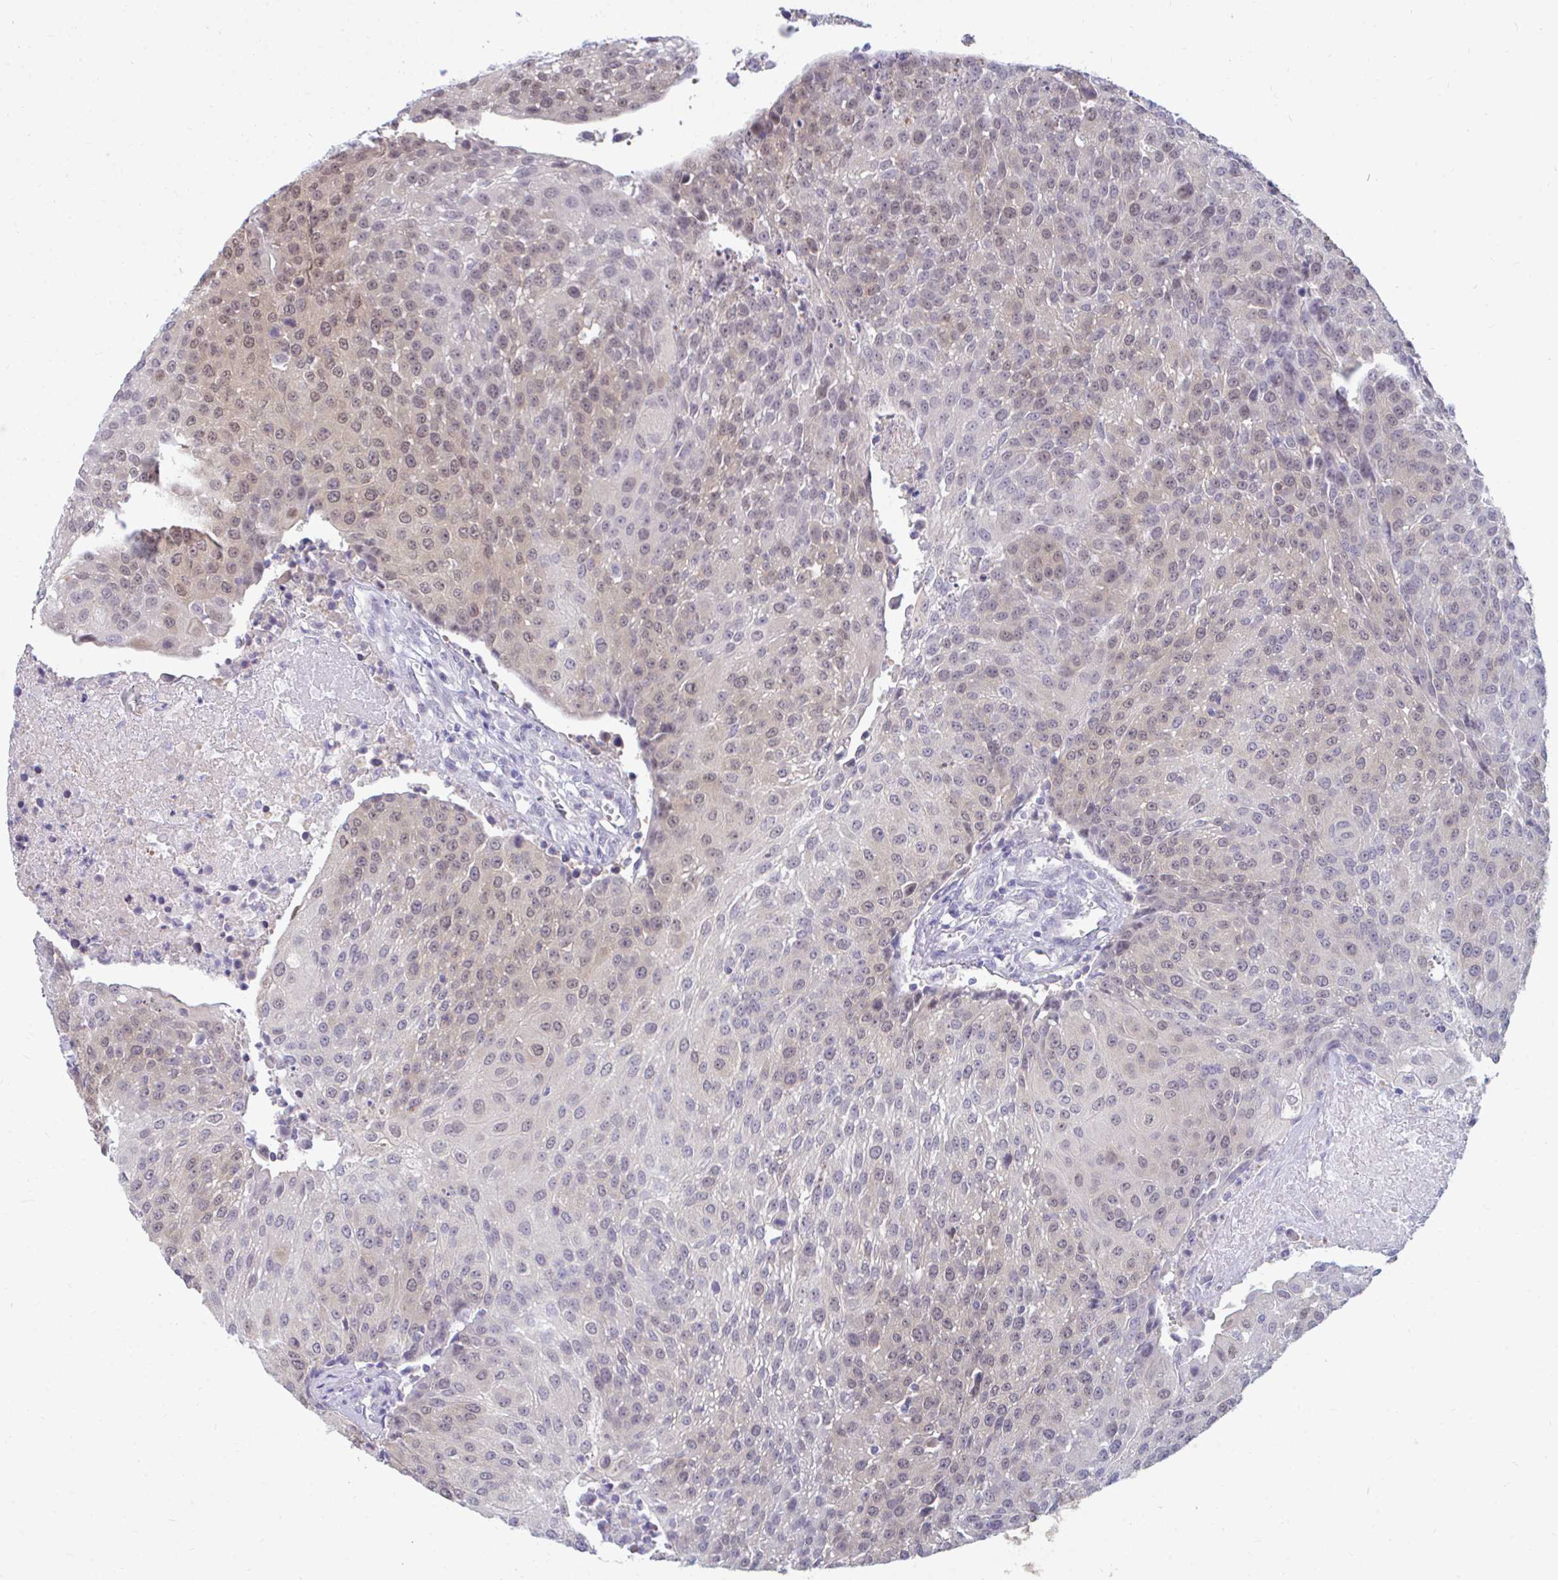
{"staining": {"intensity": "weak", "quantity": "<25%", "location": "nuclear"}, "tissue": "urothelial cancer", "cell_type": "Tumor cells", "image_type": "cancer", "snomed": [{"axis": "morphology", "description": "Urothelial carcinoma, High grade"}, {"axis": "topography", "description": "Urinary bladder"}], "caption": "High magnification brightfield microscopy of urothelial cancer stained with DAB (brown) and counterstained with hematoxylin (blue): tumor cells show no significant positivity.", "gene": "CSE1L", "patient": {"sex": "female", "age": 85}}